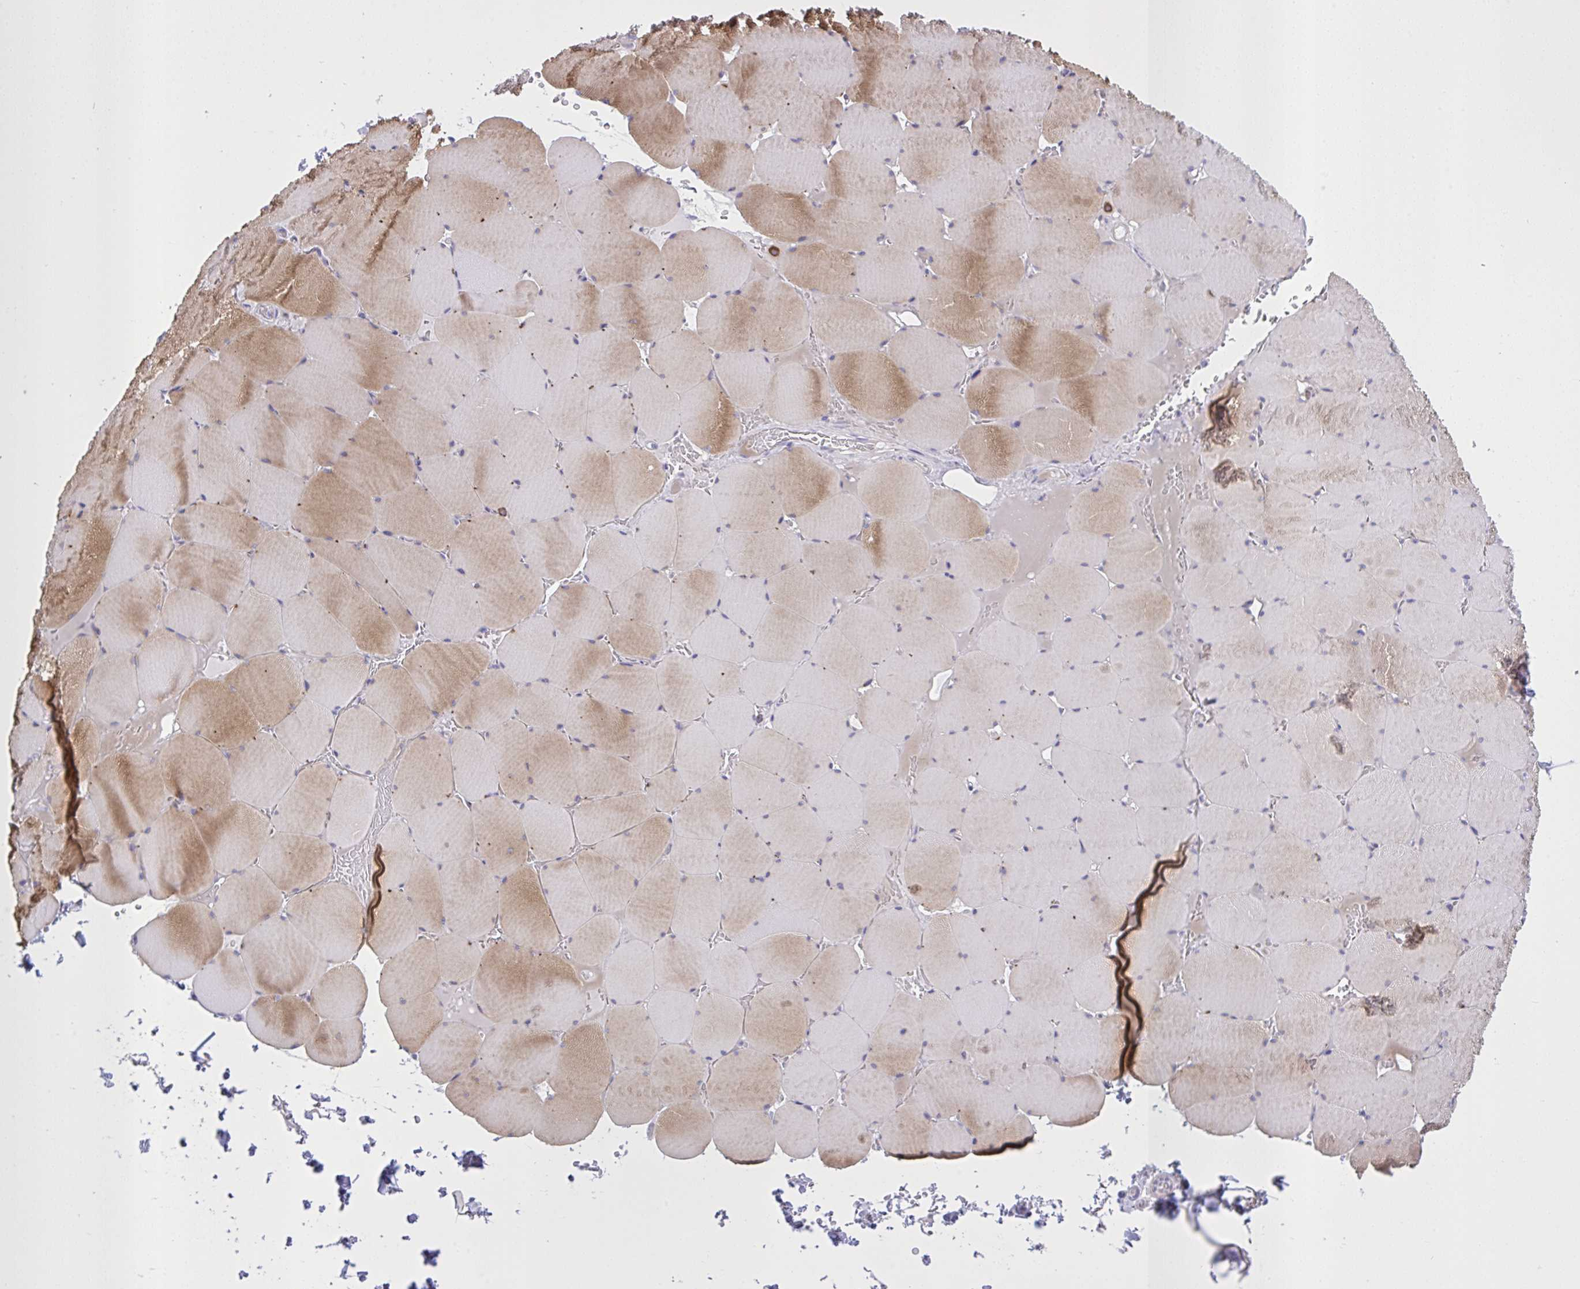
{"staining": {"intensity": "moderate", "quantity": ">75%", "location": "cytoplasmic/membranous"}, "tissue": "skeletal muscle", "cell_type": "Myocytes", "image_type": "normal", "snomed": [{"axis": "morphology", "description": "Normal tissue, NOS"}, {"axis": "topography", "description": "Skeletal muscle"}, {"axis": "topography", "description": "Head-Neck"}], "caption": "Immunohistochemistry staining of benign skeletal muscle, which displays medium levels of moderate cytoplasmic/membranous expression in about >75% of myocytes indicating moderate cytoplasmic/membranous protein positivity. The staining was performed using DAB (brown) for protein detection and nuclei were counterstained in hematoxylin (blue).", "gene": "SPAG1", "patient": {"sex": "male", "age": 66}}